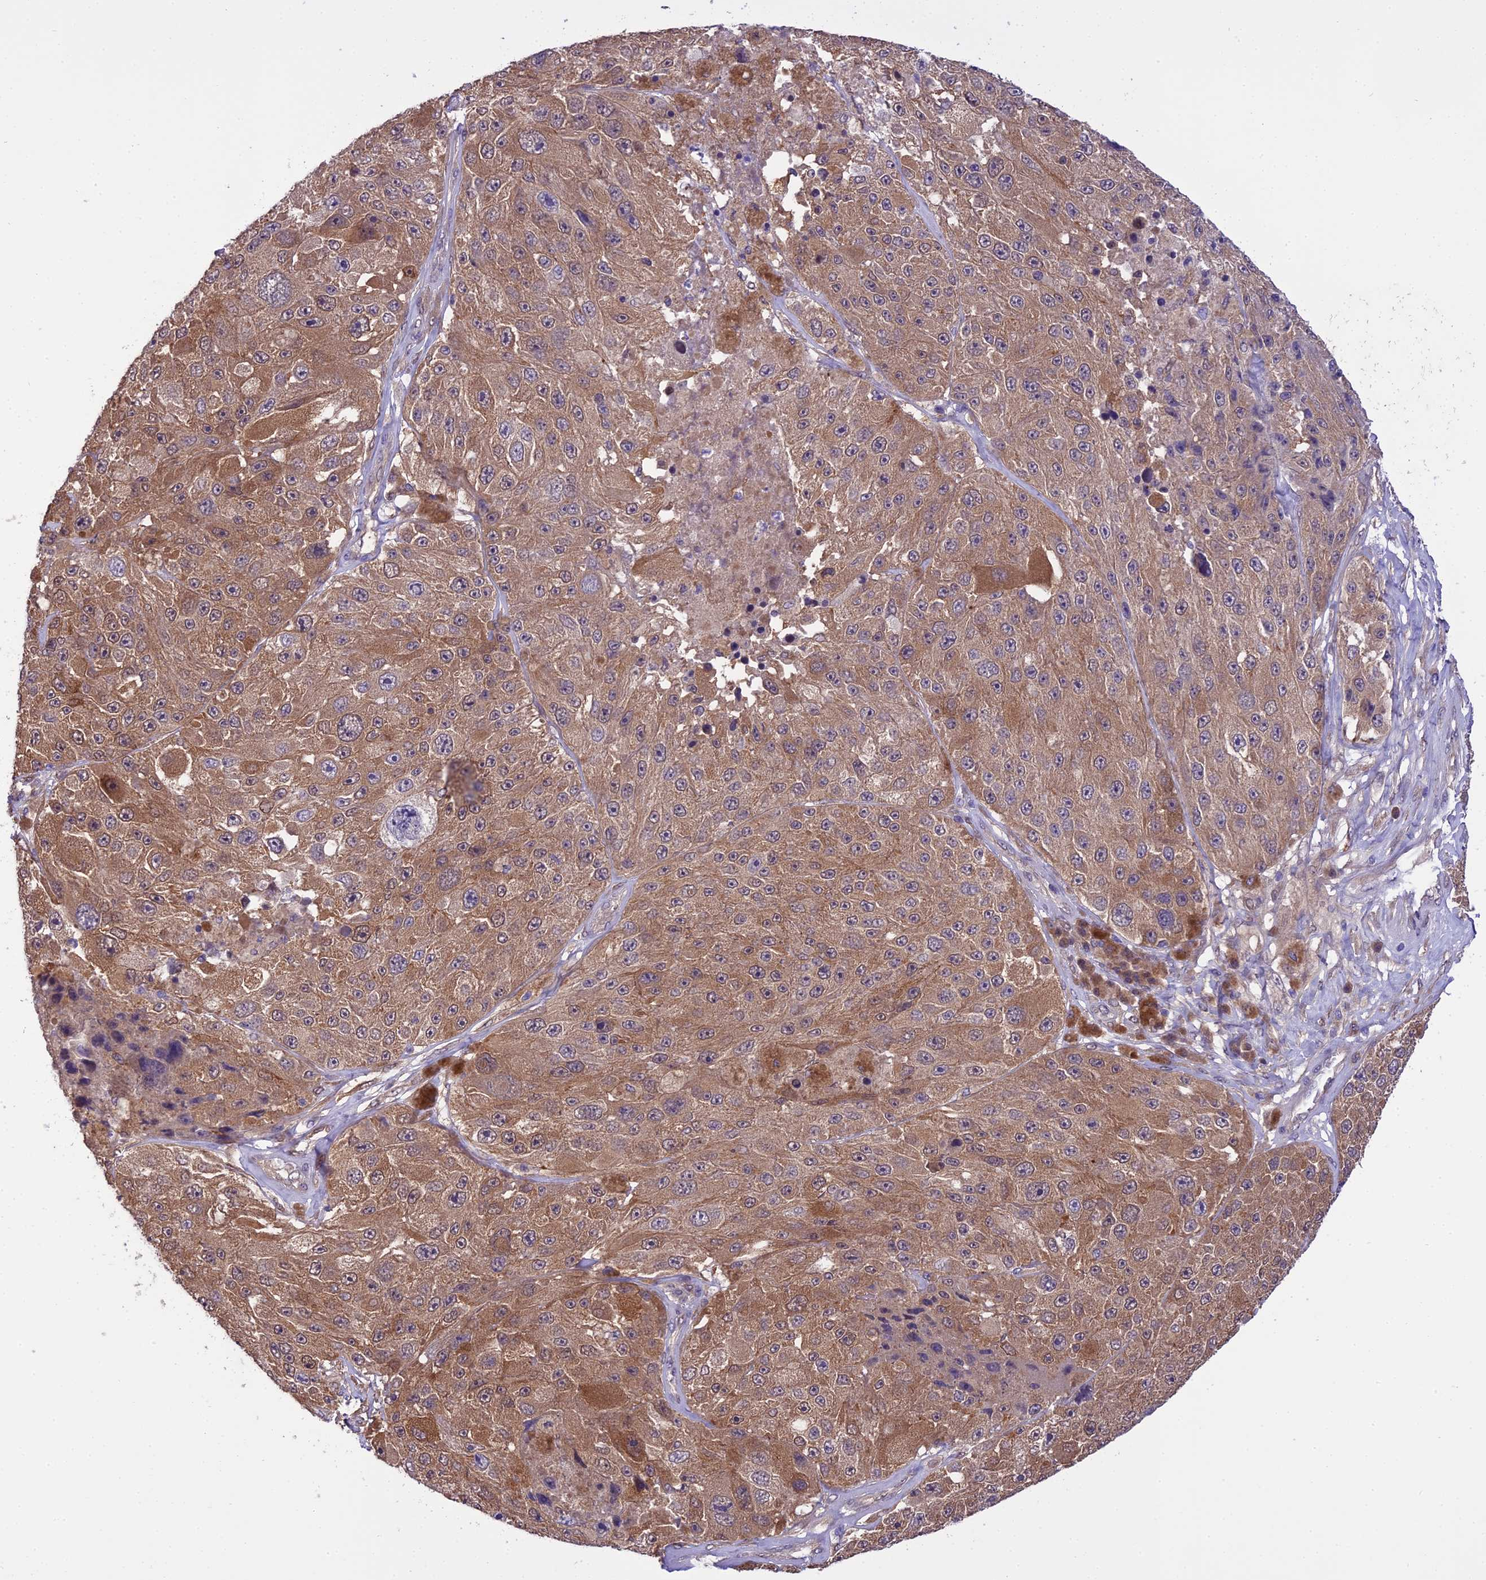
{"staining": {"intensity": "moderate", "quantity": ">75%", "location": "cytoplasmic/membranous"}, "tissue": "melanoma", "cell_type": "Tumor cells", "image_type": "cancer", "snomed": [{"axis": "morphology", "description": "Malignant melanoma, Metastatic site"}, {"axis": "topography", "description": "Lymph node"}], "caption": "About >75% of tumor cells in human melanoma demonstrate moderate cytoplasmic/membranous protein expression as visualized by brown immunohistochemical staining.", "gene": "BORCS6", "patient": {"sex": "male", "age": 62}}